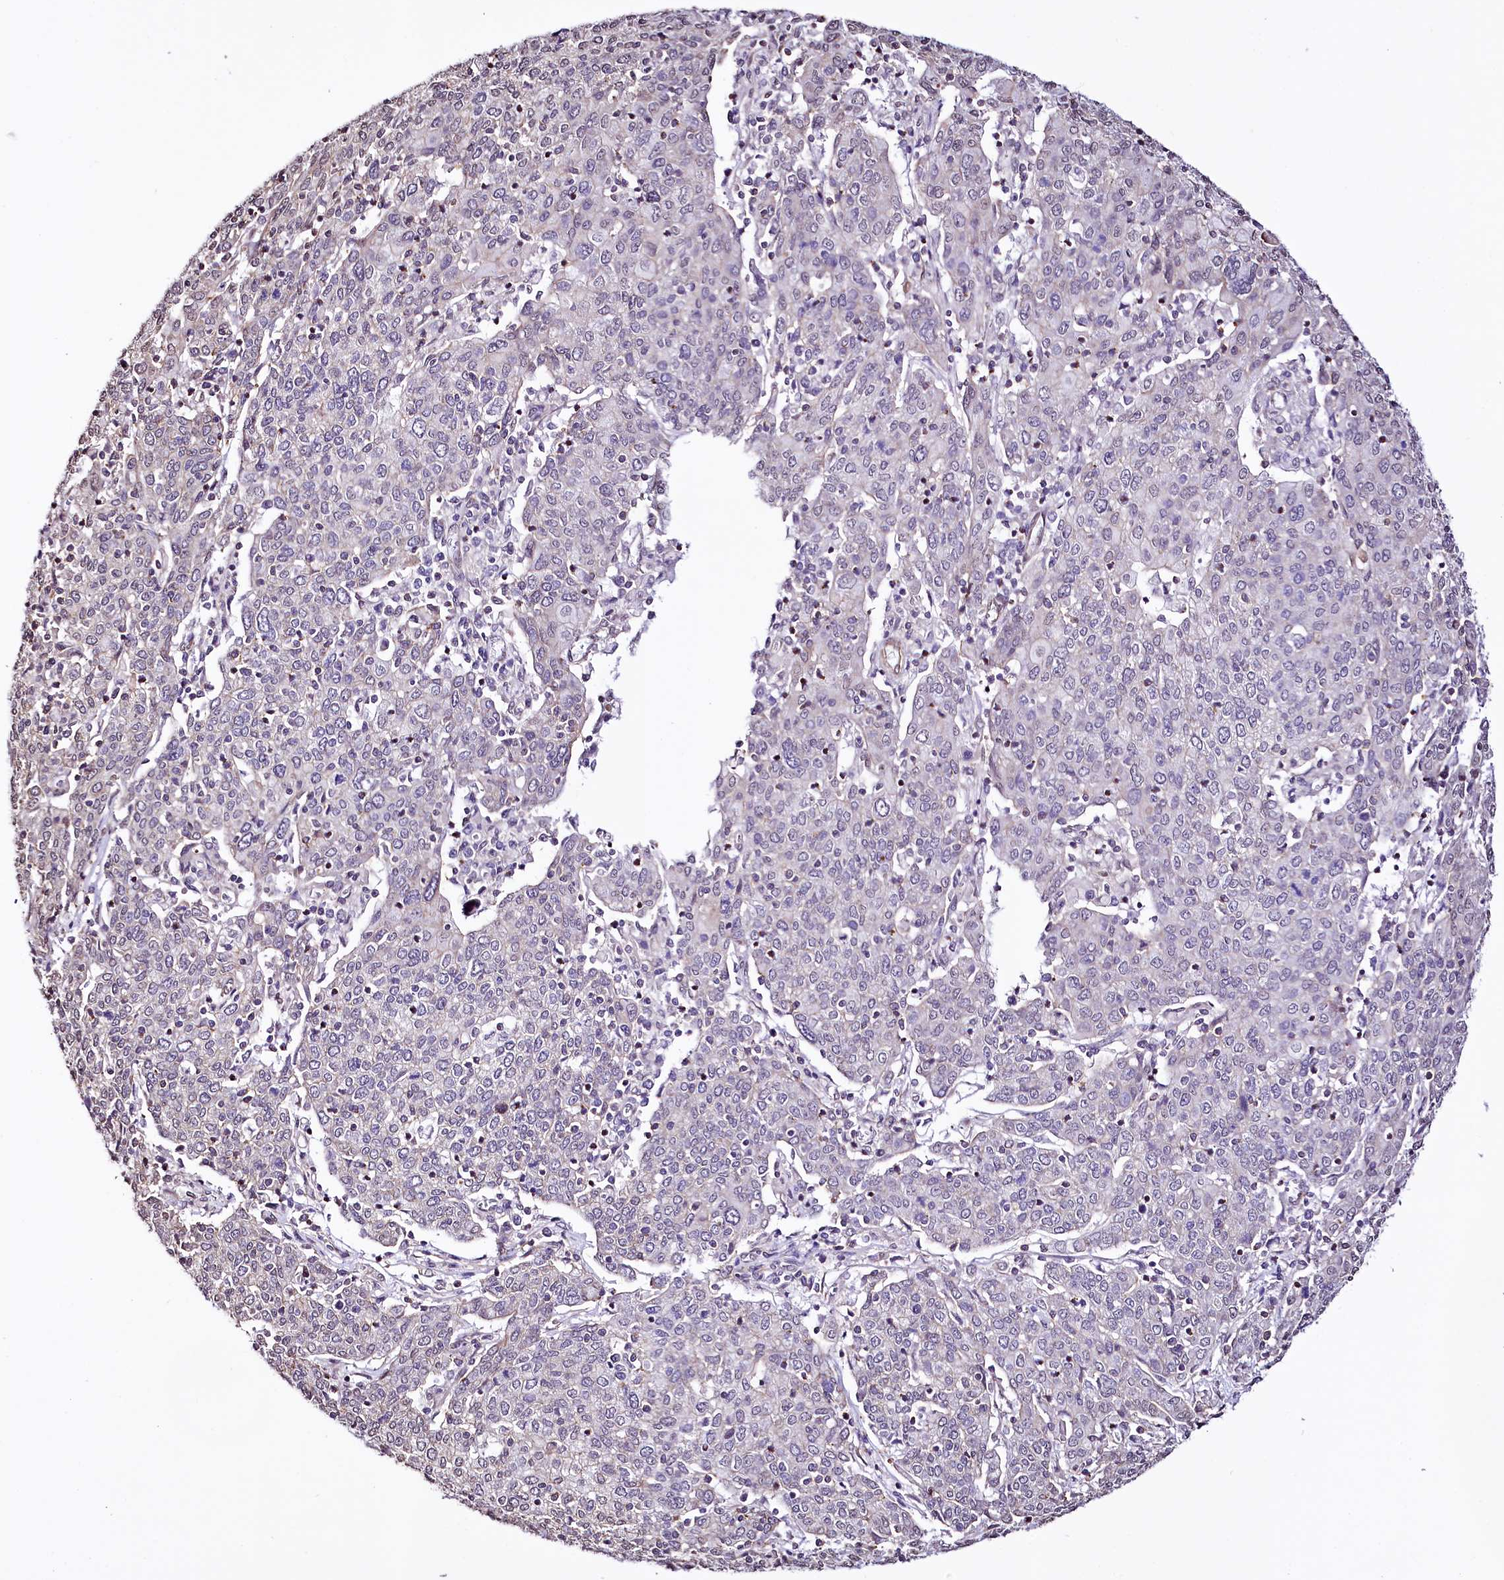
{"staining": {"intensity": "negative", "quantity": "none", "location": "none"}, "tissue": "cervical cancer", "cell_type": "Tumor cells", "image_type": "cancer", "snomed": [{"axis": "morphology", "description": "Squamous cell carcinoma, NOS"}, {"axis": "topography", "description": "Cervix"}], "caption": "High power microscopy photomicrograph of an immunohistochemistry (IHC) photomicrograph of cervical cancer (squamous cell carcinoma), revealing no significant staining in tumor cells.", "gene": "ST7", "patient": {"sex": "female", "age": 67}}